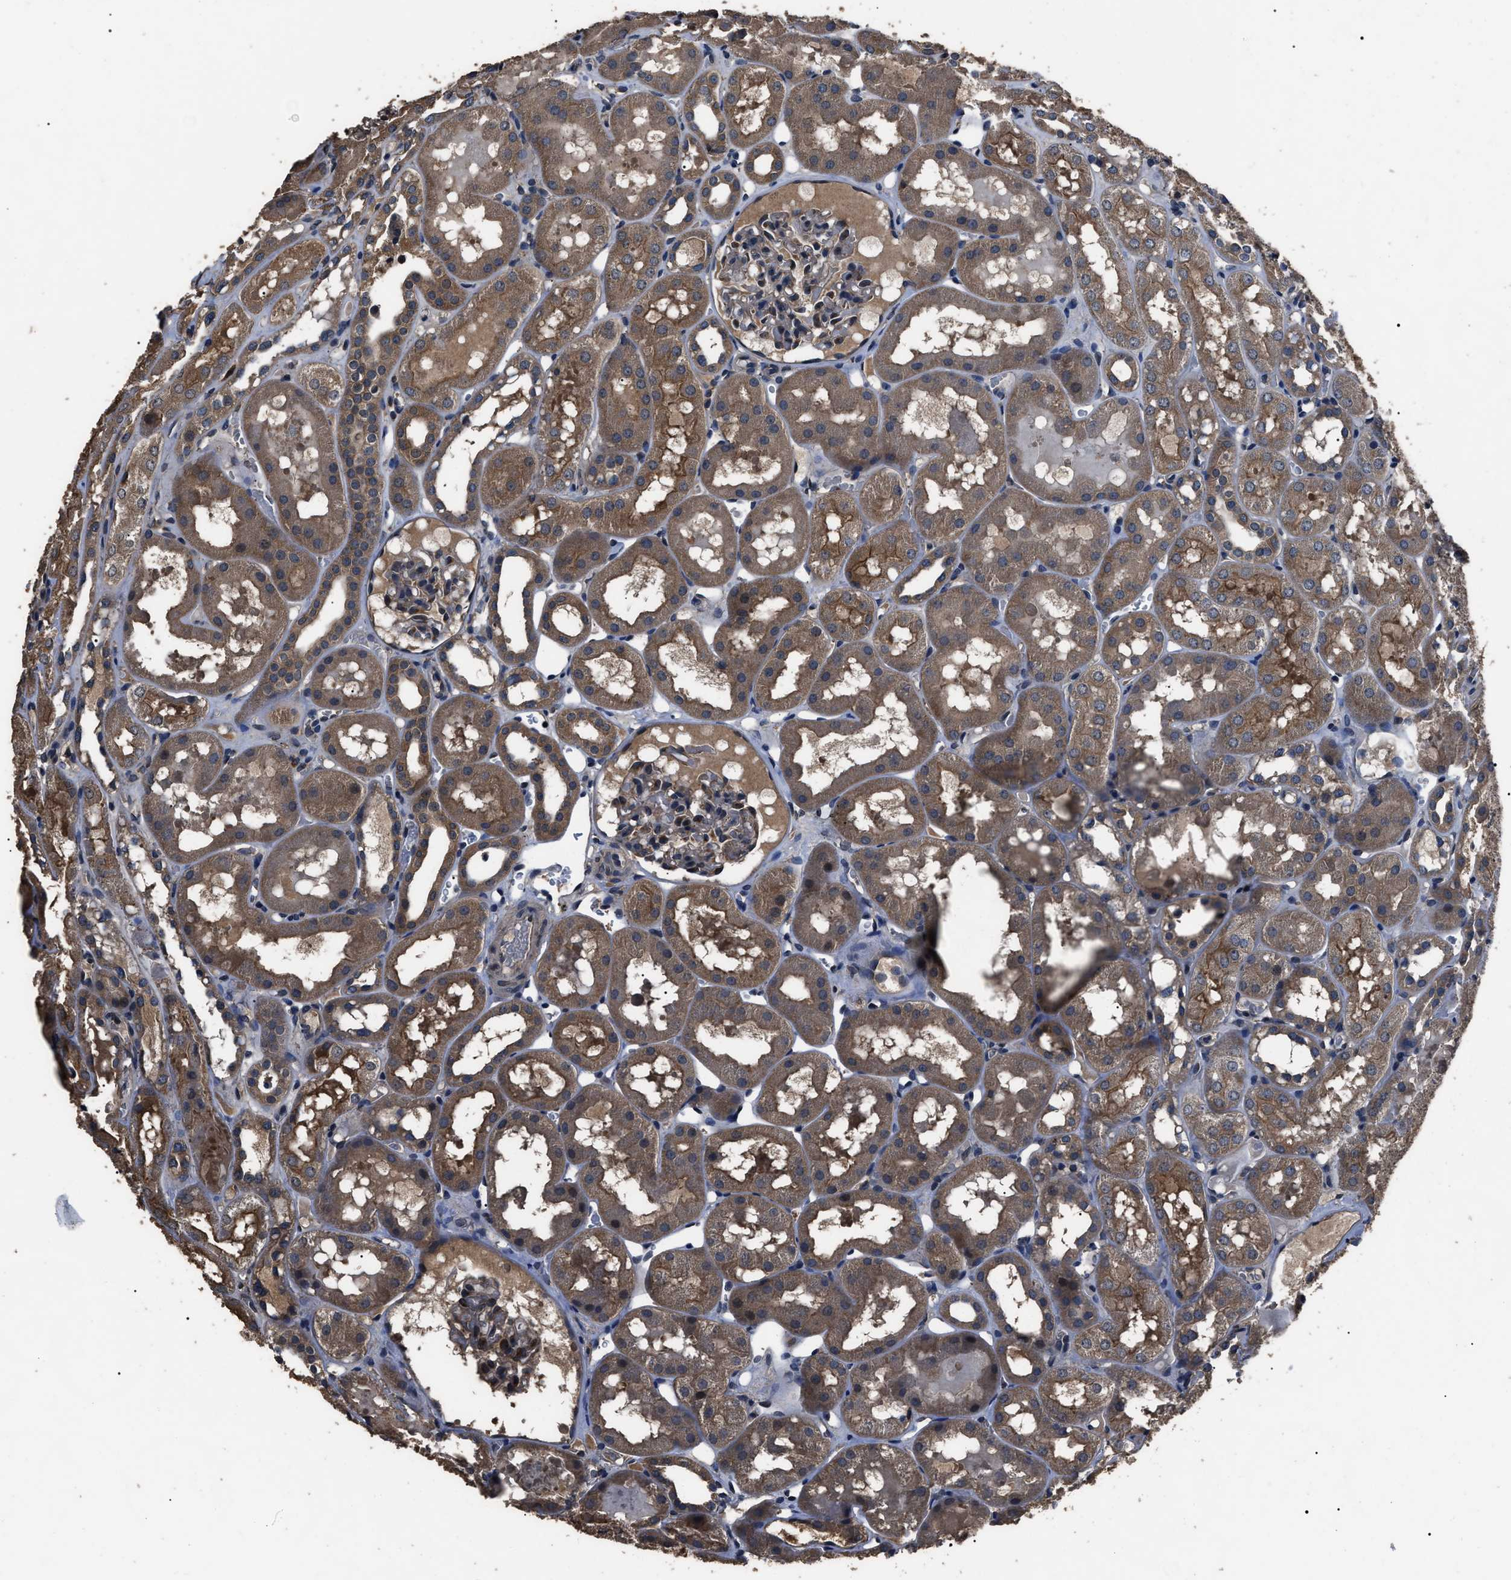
{"staining": {"intensity": "weak", "quantity": "<25%", "location": "cytoplasmic/membranous"}, "tissue": "kidney", "cell_type": "Cells in glomeruli", "image_type": "normal", "snomed": [{"axis": "morphology", "description": "Normal tissue, NOS"}, {"axis": "topography", "description": "Kidney"}, {"axis": "topography", "description": "Urinary bladder"}], "caption": "DAB (3,3'-diaminobenzidine) immunohistochemical staining of unremarkable kidney shows no significant staining in cells in glomeruli. (DAB immunohistochemistry (IHC) with hematoxylin counter stain).", "gene": "RNF216", "patient": {"sex": "male", "age": 16}}